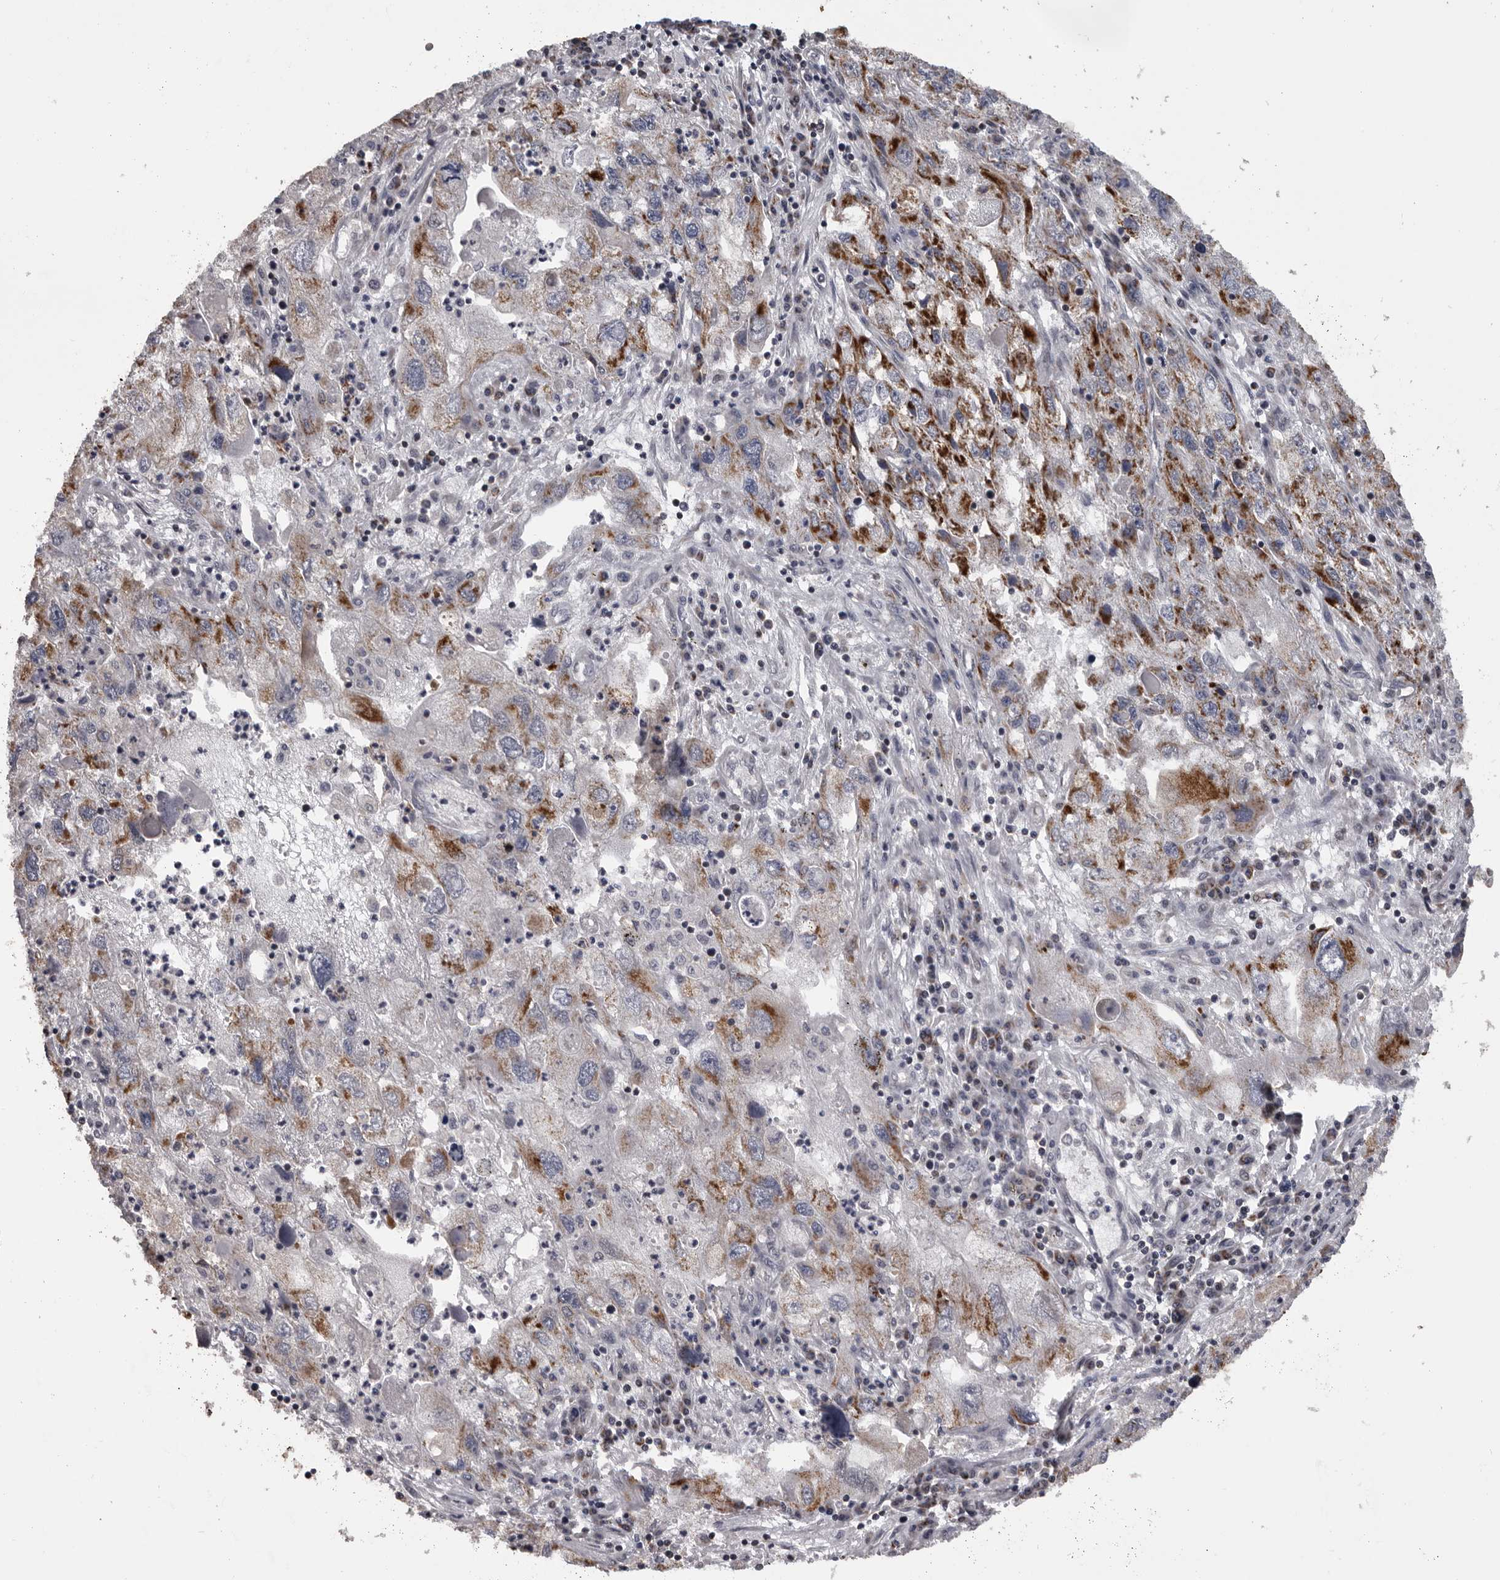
{"staining": {"intensity": "moderate", "quantity": "25%-75%", "location": "cytoplasmic/membranous"}, "tissue": "endometrial cancer", "cell_type": "Tumor cells", "image_type": "cancer", "snomed": [{"axis": "morphology", "description": "Adenocarcinoma, NOS"}, {"axis": "topography", "description": "Endometrium"}], "caption": "Immunohistochemistry (IHC) image of endometrial adenocarcinoma stained for a protein (brown), which reveals medium levels of moderate cytoplasmic/membranous staining in approximately 25%-75% of tumor cells.", "gene": "C17orf99", "patient": {"sex": "female", "age": 49}}